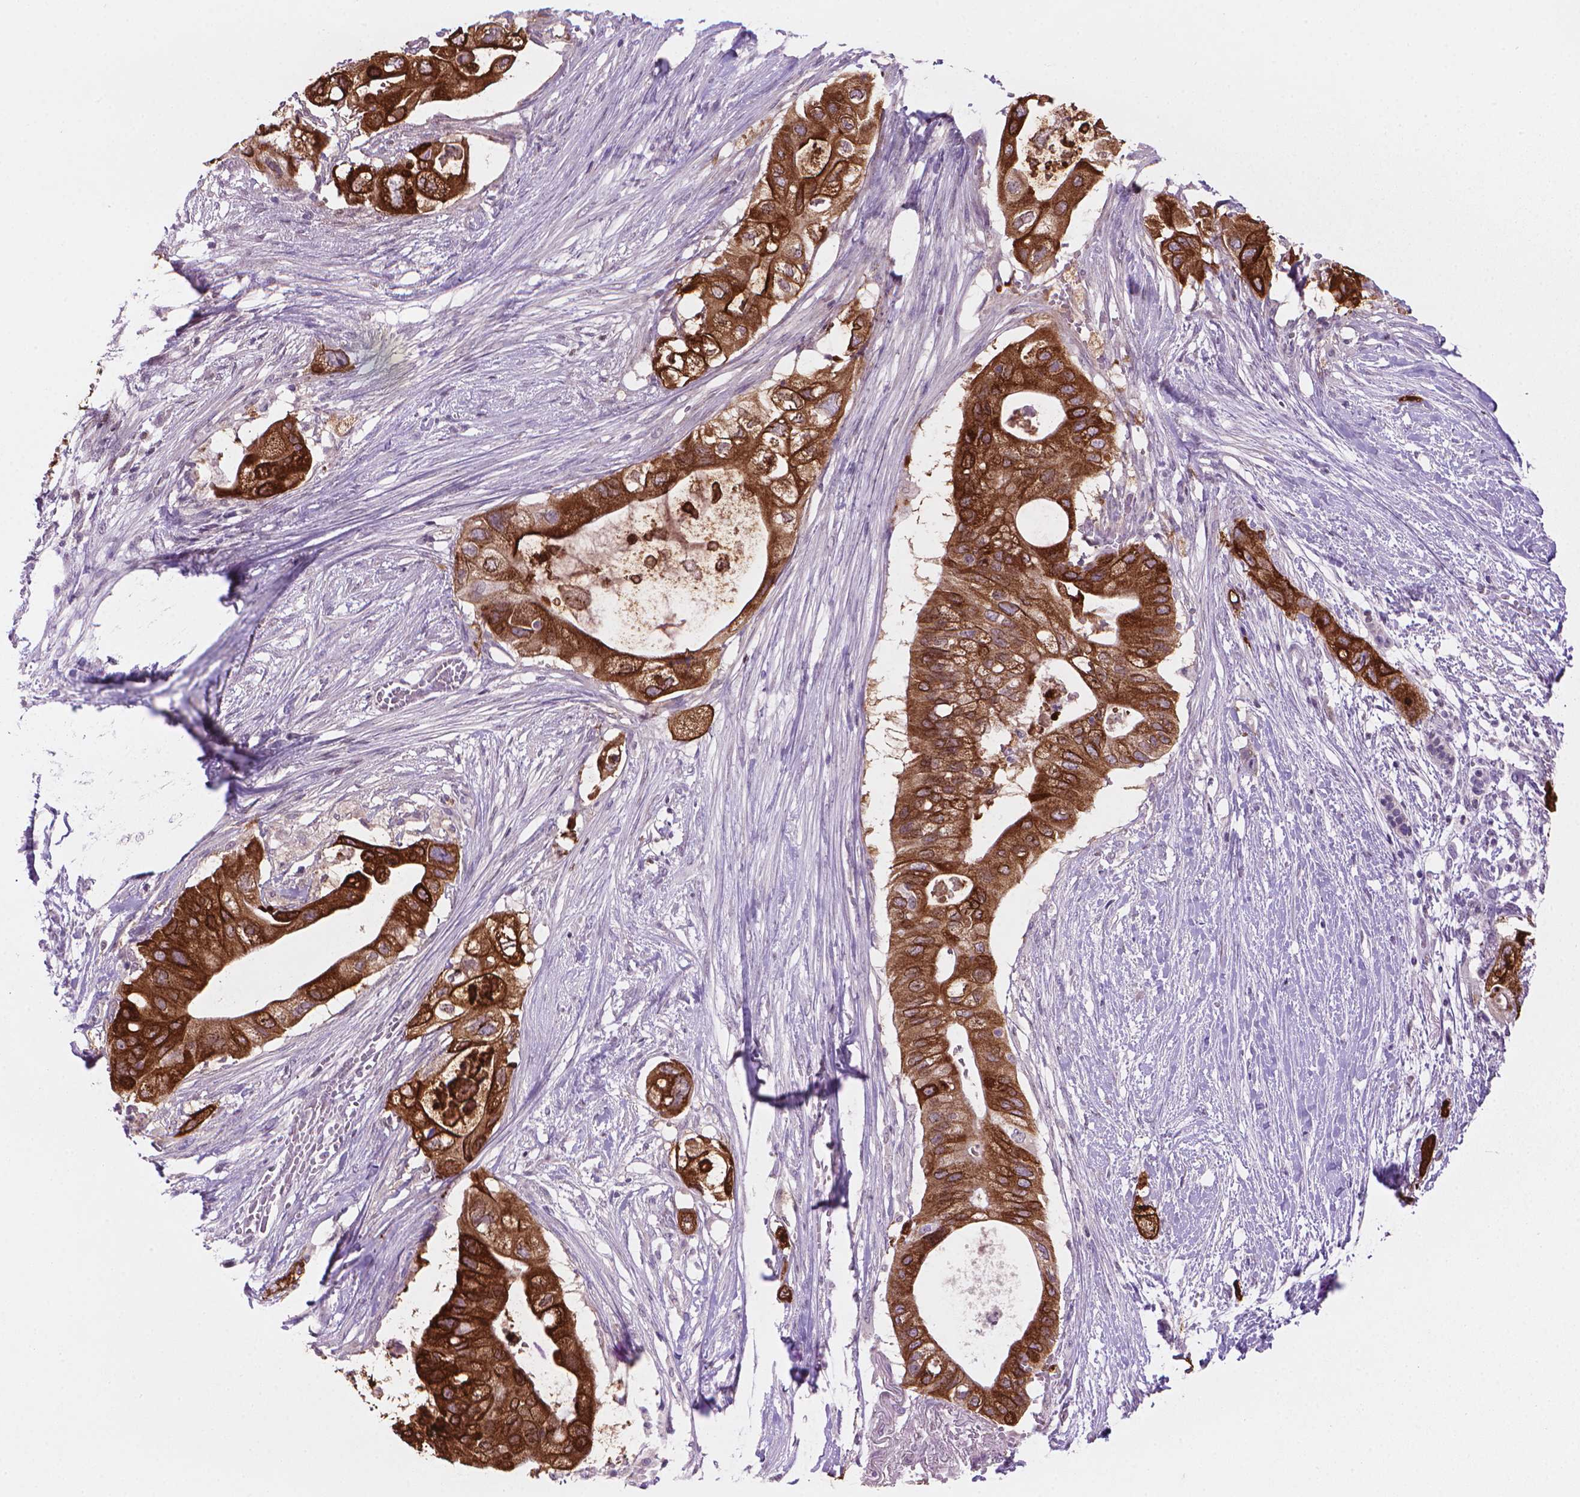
{"staining": {"intensity": "strong", "quantity": ">75%", "location": "cytoplasmic/membranous"}, "tissue": "pancreatic cancer", "cell_type": "Tumor cells", "image_type": "cancer", "snomed": [{"axis": "morphology", "description": "Adenocarcinoma, NOS"}, {"axis": "topography", "description": "Pancreas"}], "caption": "Immunohistochemical staining of adenocarcinoma (pancreatic) reveals high levels of strong cytoplasmic/membranous protein positivity in about >75% of tumor cells.", "gene": "MUC1", "patient": {"sex": "female", "age": 72}}